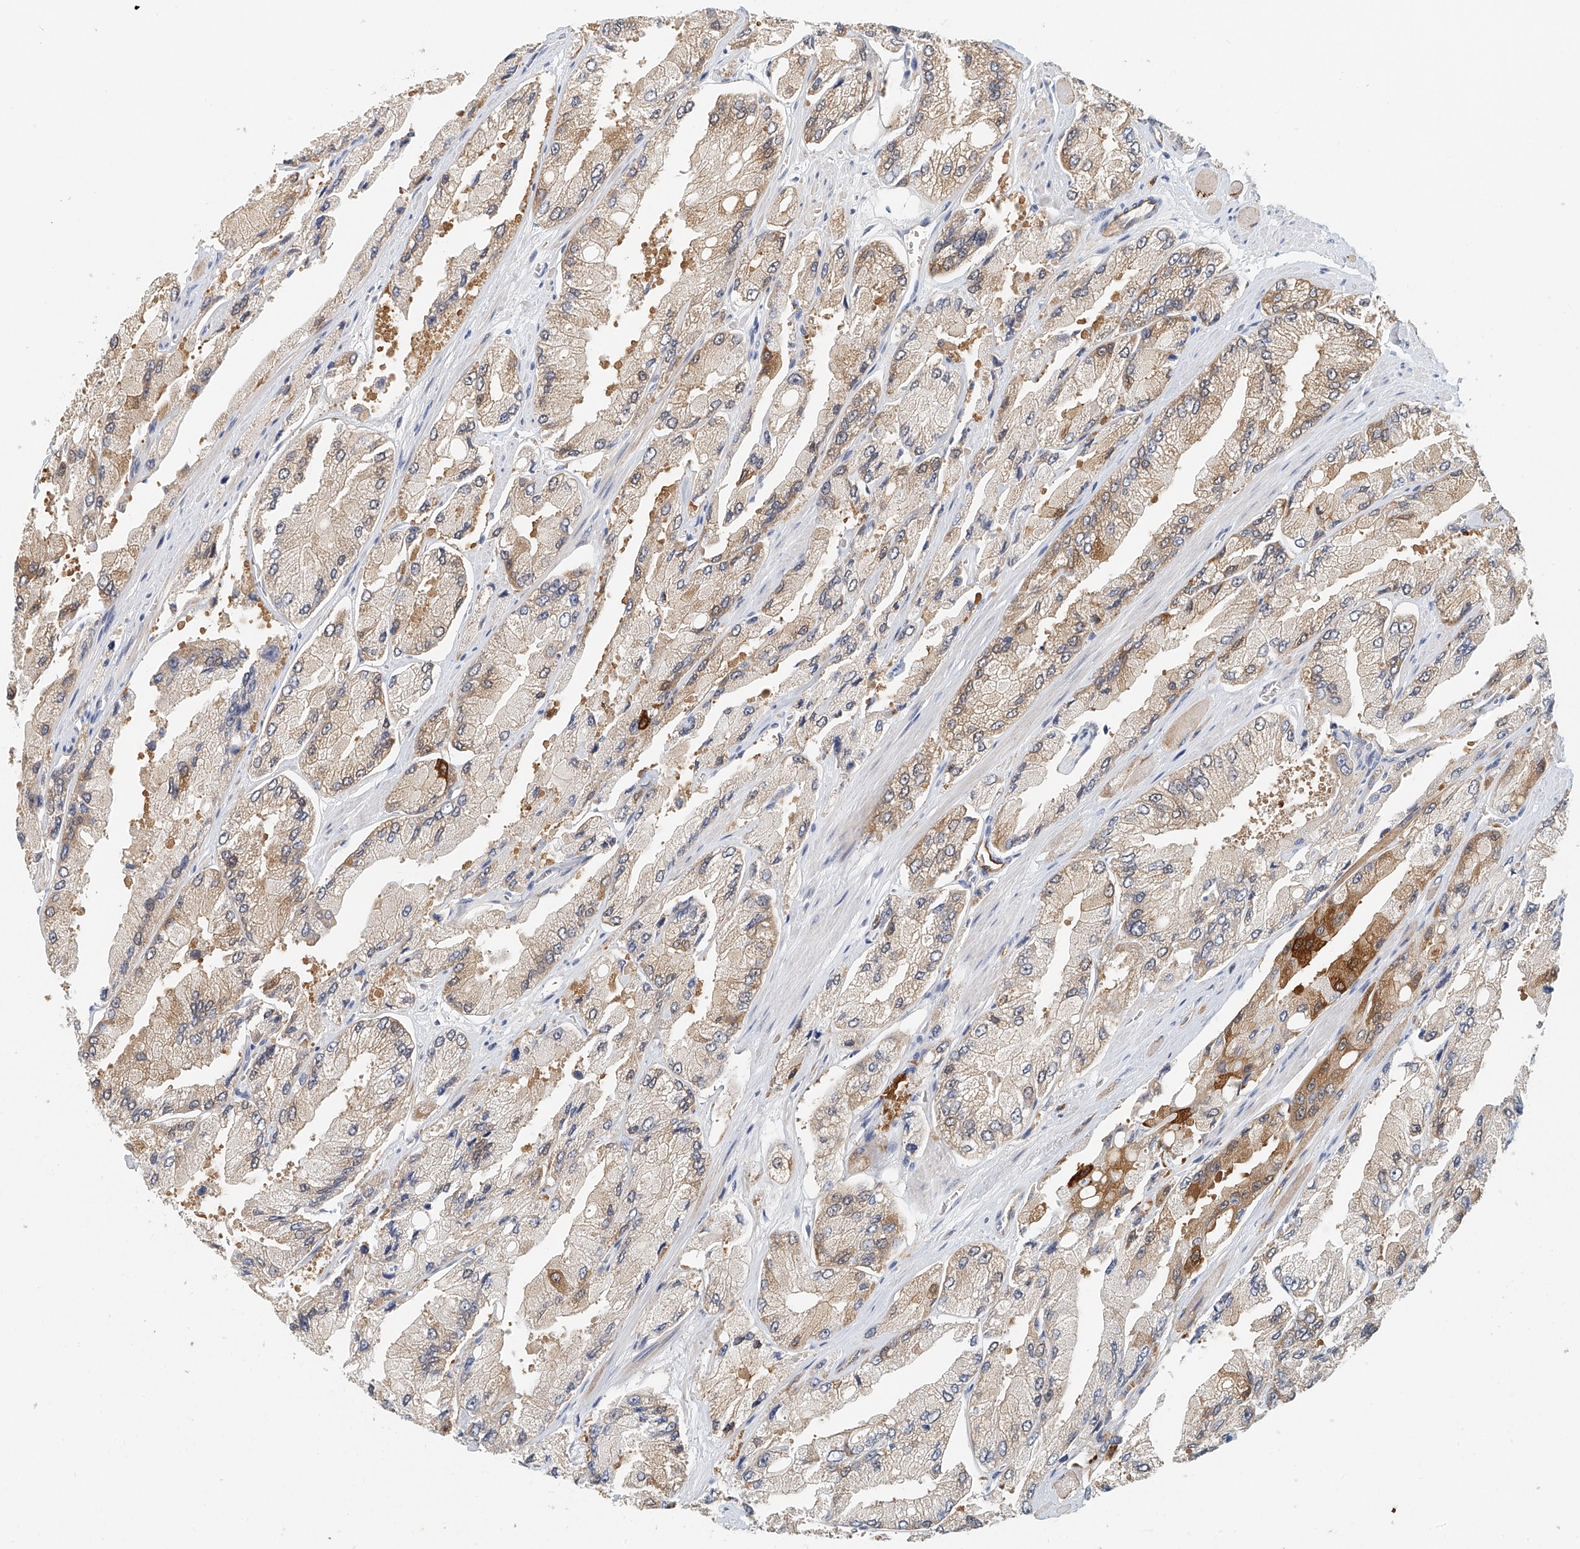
{"staining": {"intensity": "moderate", "quantity": "<25%", "location": "cytoplasmic/membranous"}, "tissue": "prostate cancer", "cell_type": "Tumor cells", "image_type": "cancer", "snomed": [{"axis": "morphology", "description": "Adenocarcinoma, High grade"}, {"axis": "topography", "description": "Prostate"}], "caption": "The immunohistochemical stain highlights moderate cytoplasmic/membranous positivity in tumor cells of prostate adenocarcinoma (high-grade) tissue.", "gene": "ARHGAP28", "patient": {"sex": "male", "age": 58}}